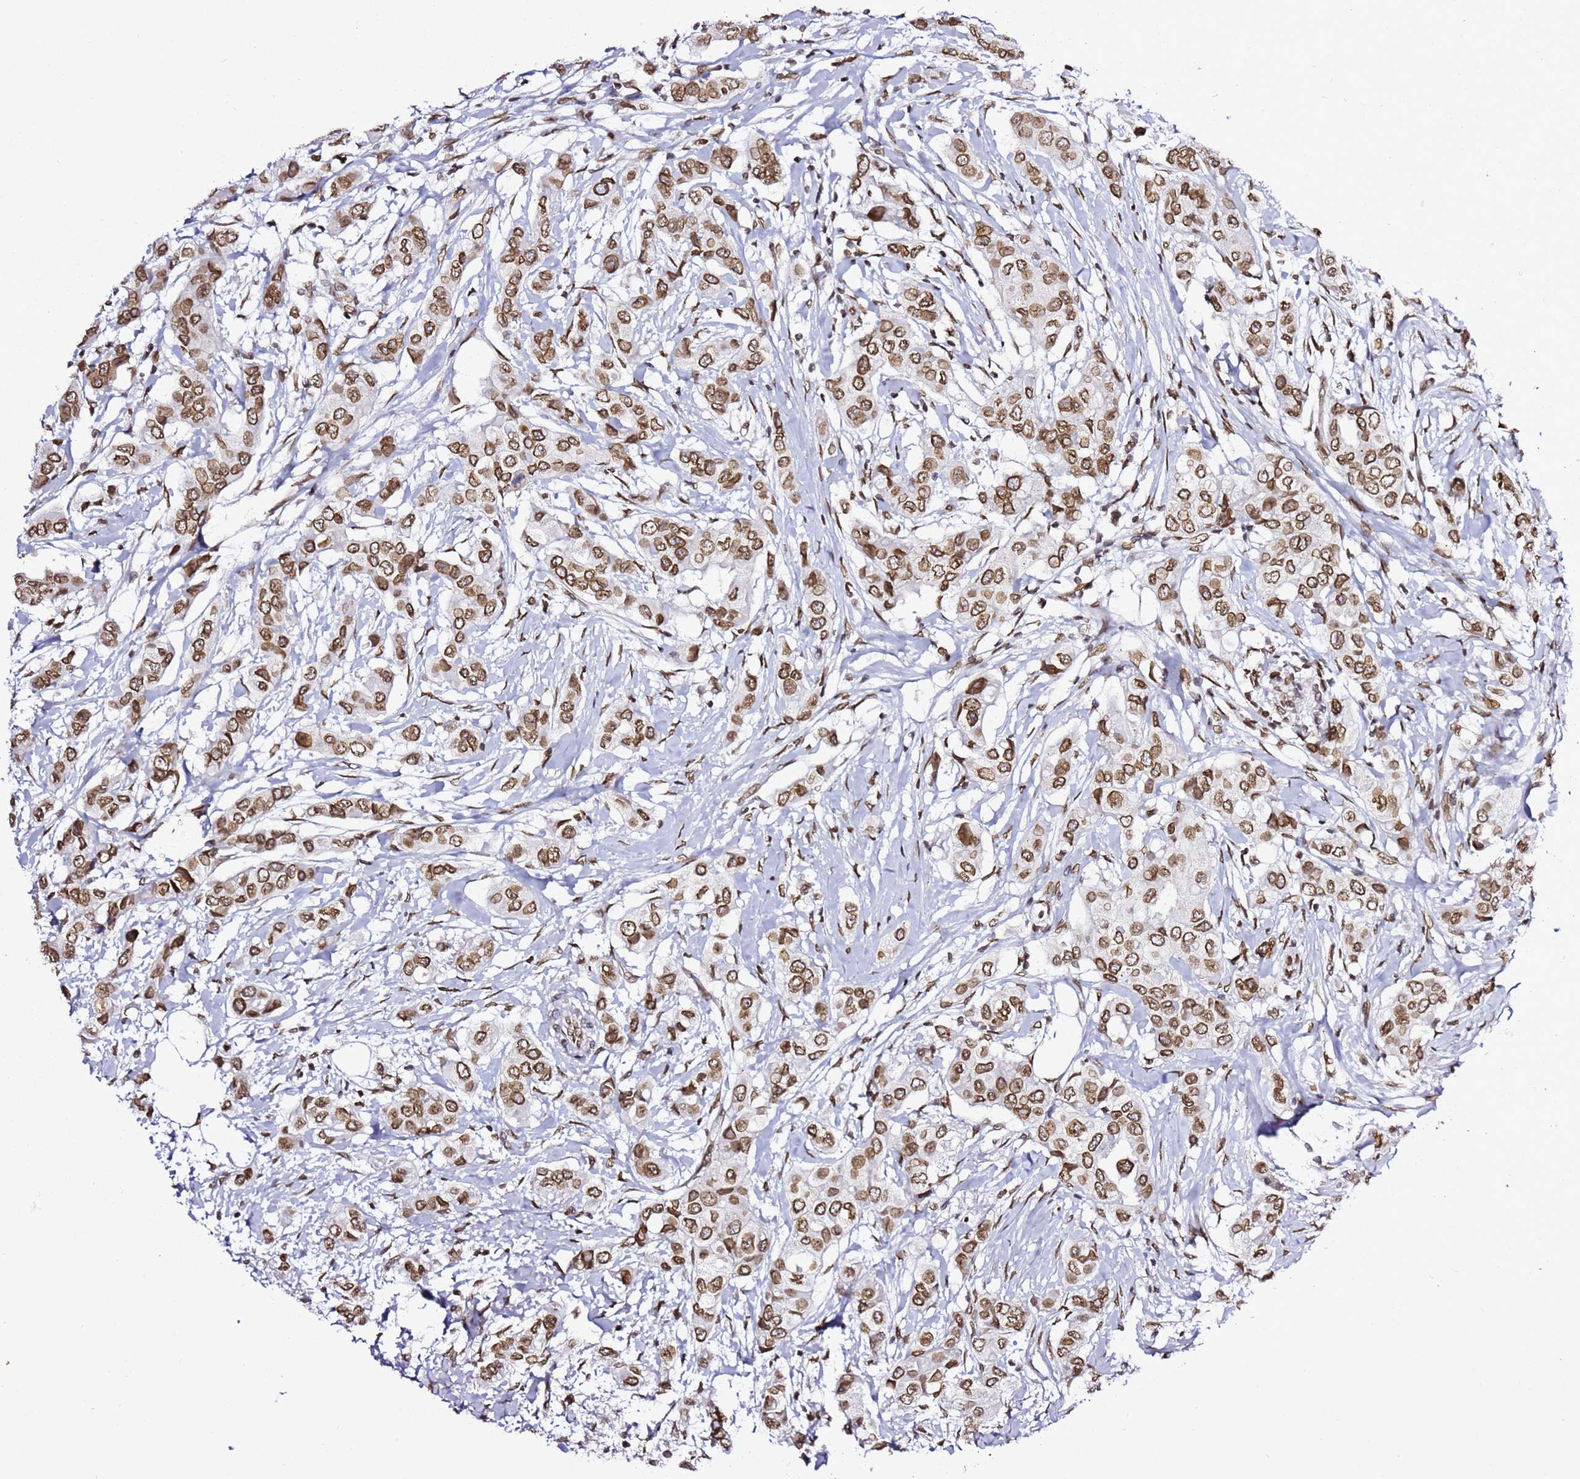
{"staining": {"intensity": "moderate", "quantity": ">75%", "location": "cytoplasmic/membranous,nuclear"}, "tissue": "breast cancer", "cell_type": "Tumor cells", "image_type": "cancer", "snomed": [{"axis": "morphology", "description": "Lobular carcinoma"}, {"axis": "topography", "description": "Breast"}], "caption": "IHC micrograph of neoplastic tissue: lobular carcinoma (breast) stained using IHC exhibits medium levels of moderate protein expression localized specifically in the cytoplasmic/membranous and nuclear of tumor cells, appearing as a cytoplasmic/membranous and nuclear brown color.", "gene": "POU6F1", "patient": {"sex": "female", "age": 51}}